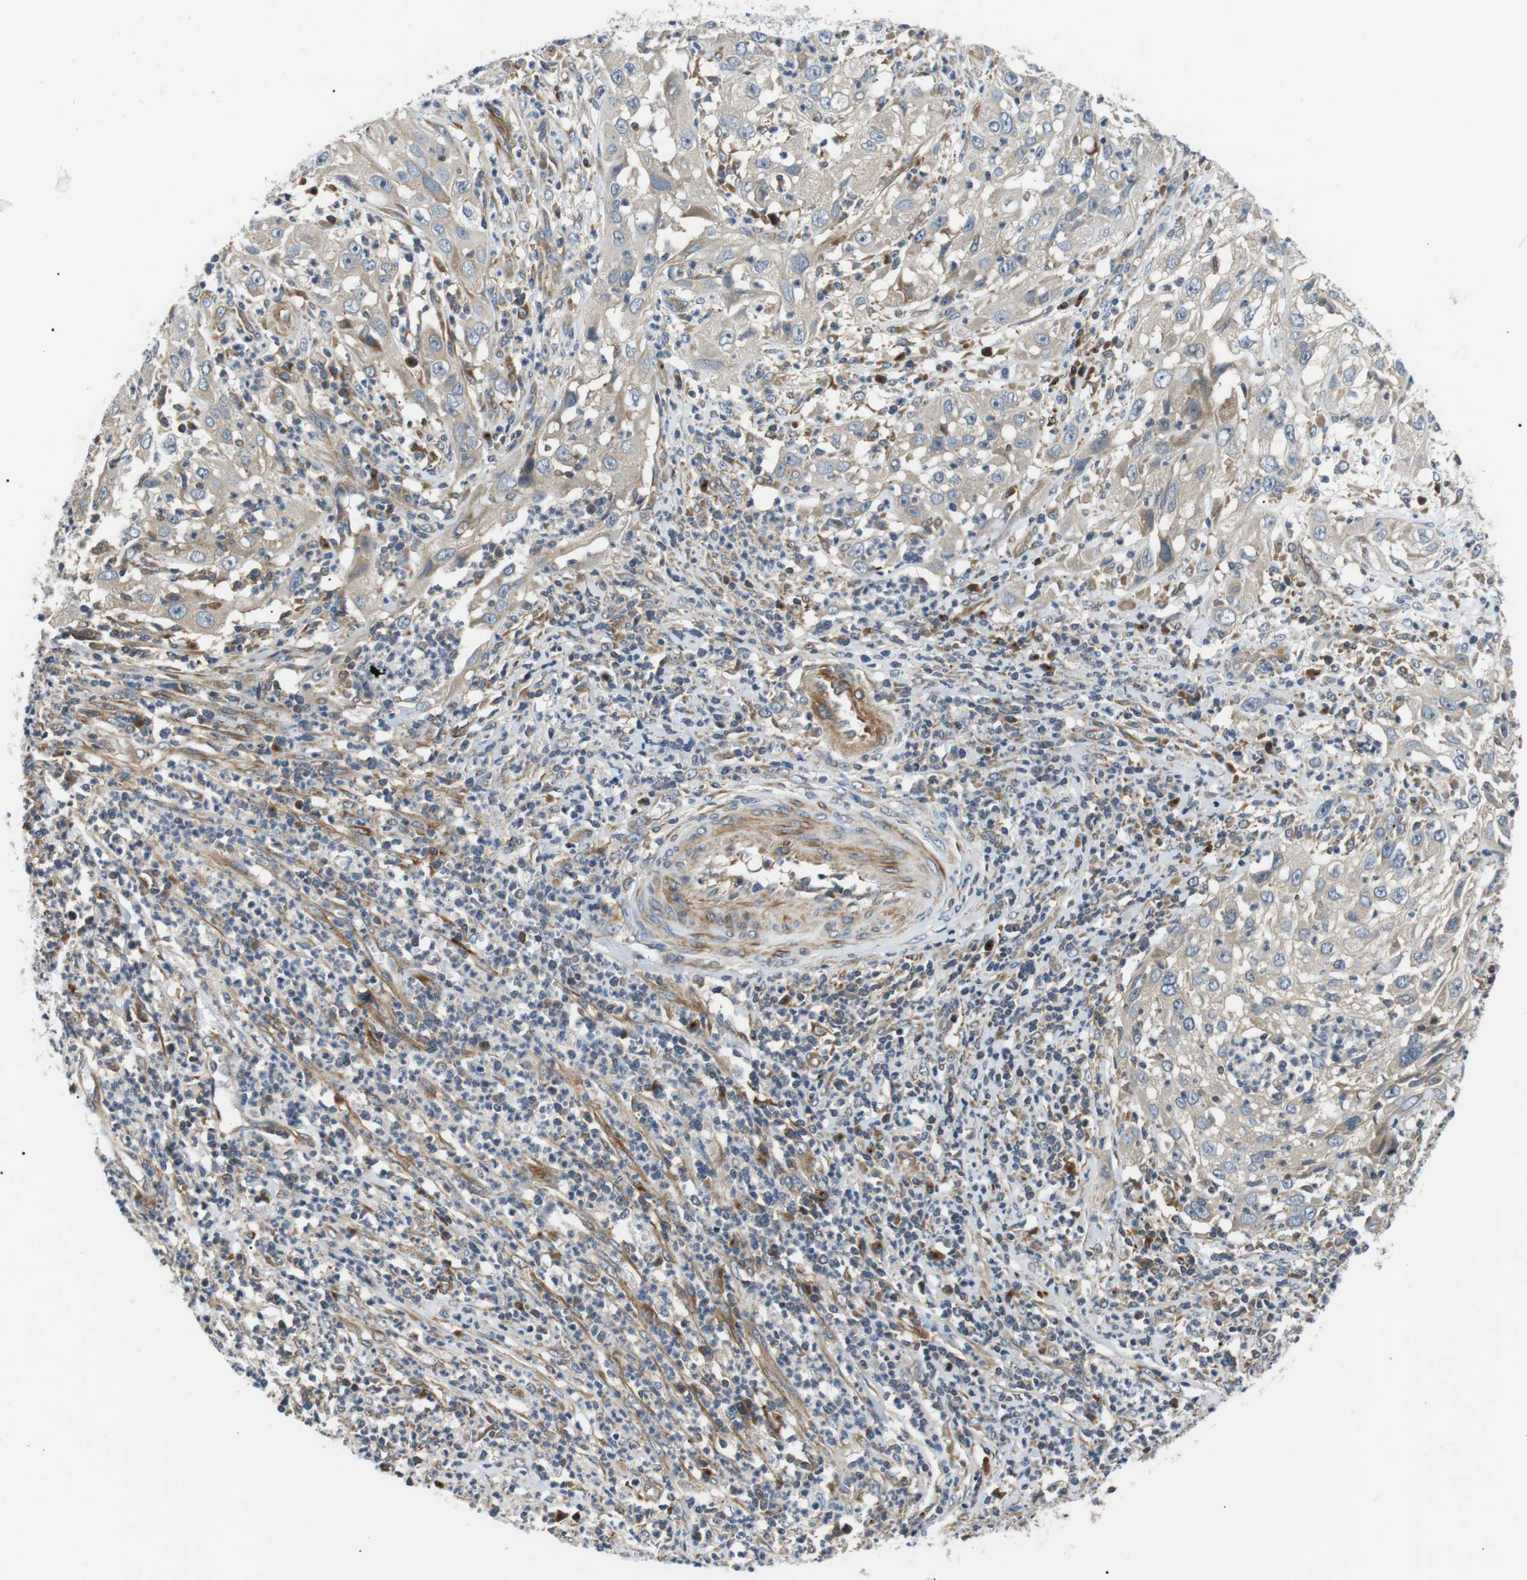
{"staining": {"intensity": "weak", "quantity": "<25%", "location": "cytoplasmic/membranous"}, "tissue": "cervical cancer", "cell_type": "Tumor cells", "image_type": "cancer", "snomed": [{"axis": "morphology", "description": "Squamous cell carcinoma, NOS"}, {"axis": "topography", "description": "Cervix"}], "caption": "The histopathology image reveals no significant expression in tumor cells of squamous cell carcinoma (cervical).", "gene": "DIPK1A", "patient": {"sex": "female", "age": 32}}